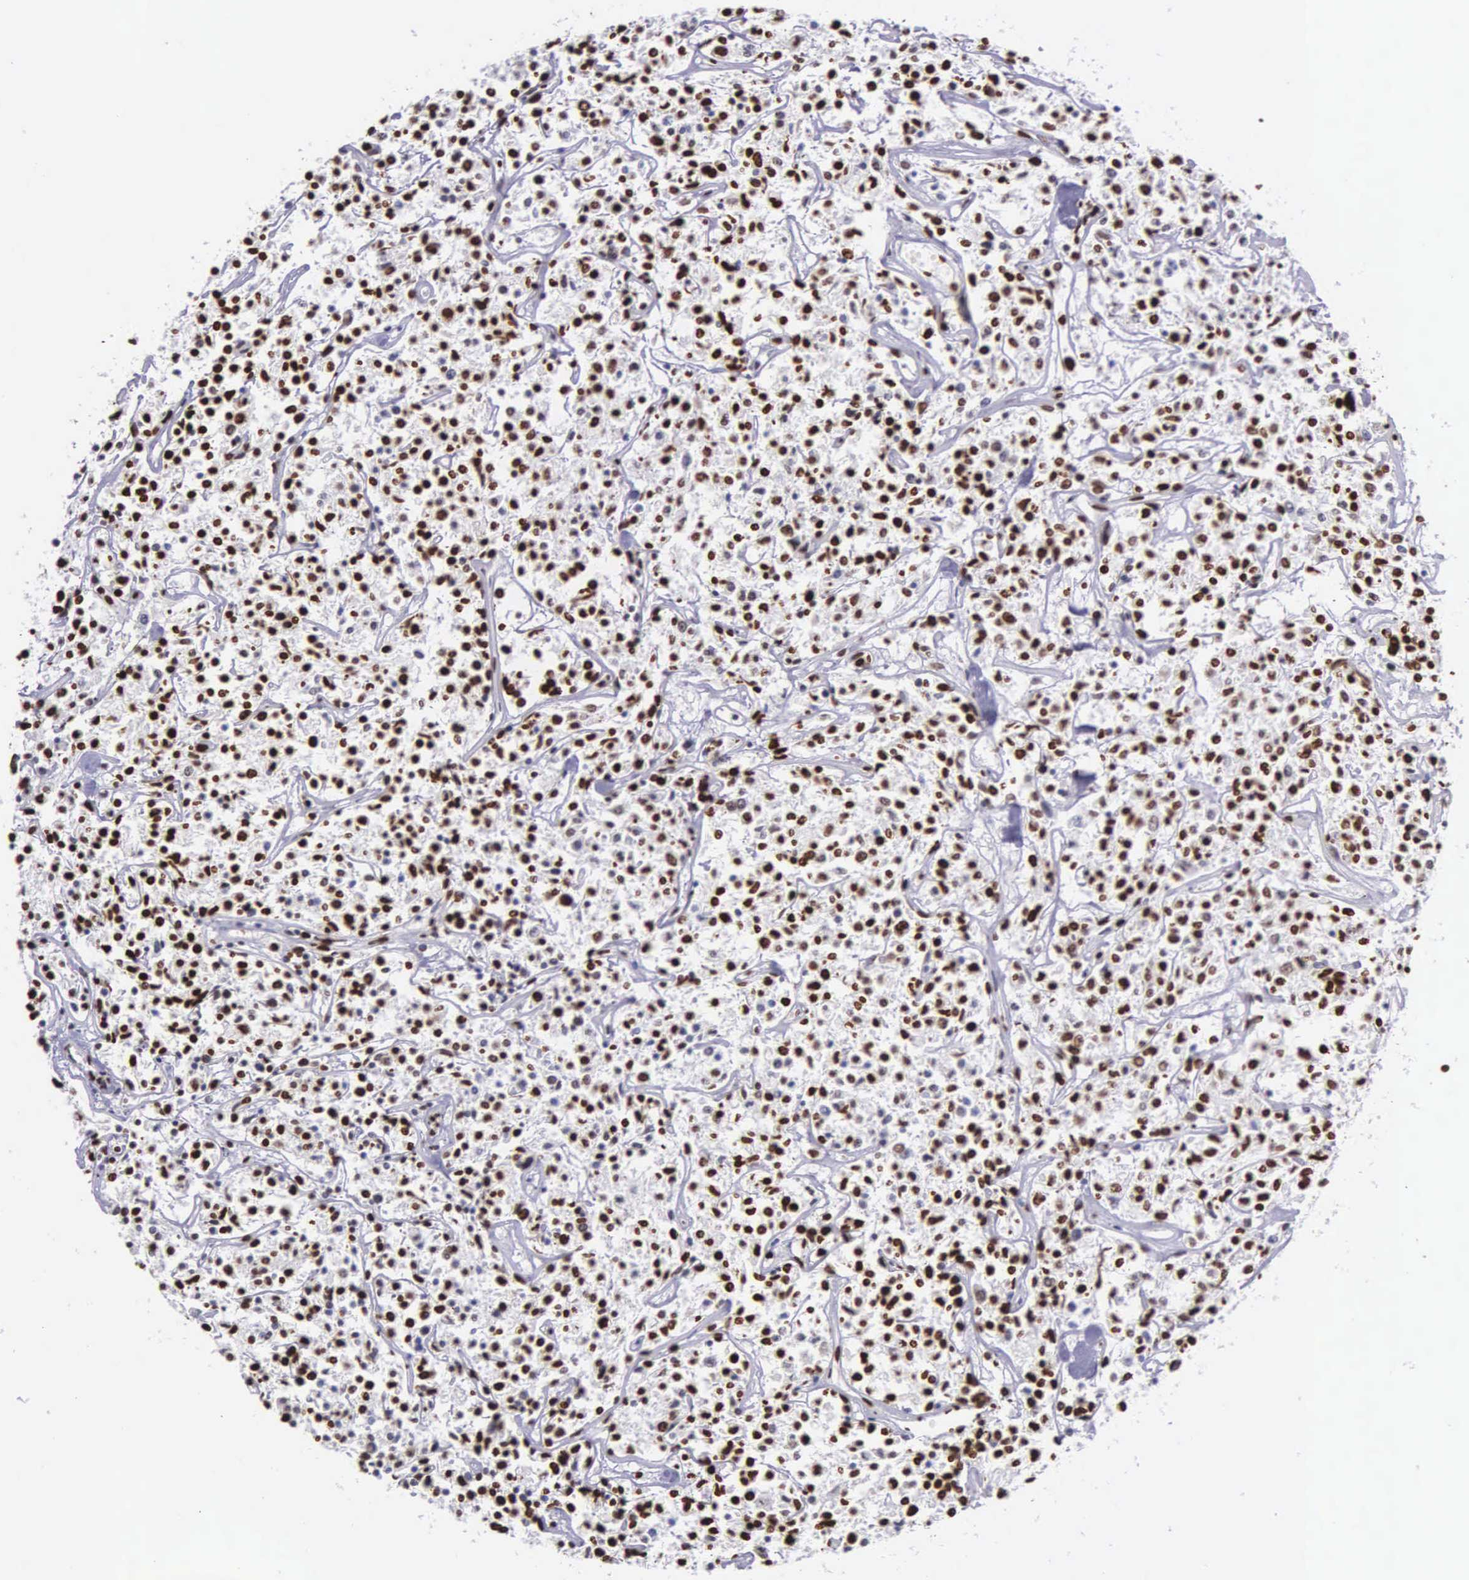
{"staining": {"intensity": "strong", "quantity": ">75%", "location": "nuclear"}, "tissue": "lymphoma", "cell_type": "Tumor cells", "image_type": "cancer", "snomed": [{"axis": "morphology", "description": "Malignant lymphoma, non-Hodgkin's type, Low grade"}, {"axis": "topography", "description": "Small intestine"}], "caption": "IHC photomicrograph of human lymphoma stained for a protein (brown), which shows high levels of strong nuclear positivity in about >75% of tumor cells.", "gene": "H1-0", "patient": {"sex": "female", "age": 59}}